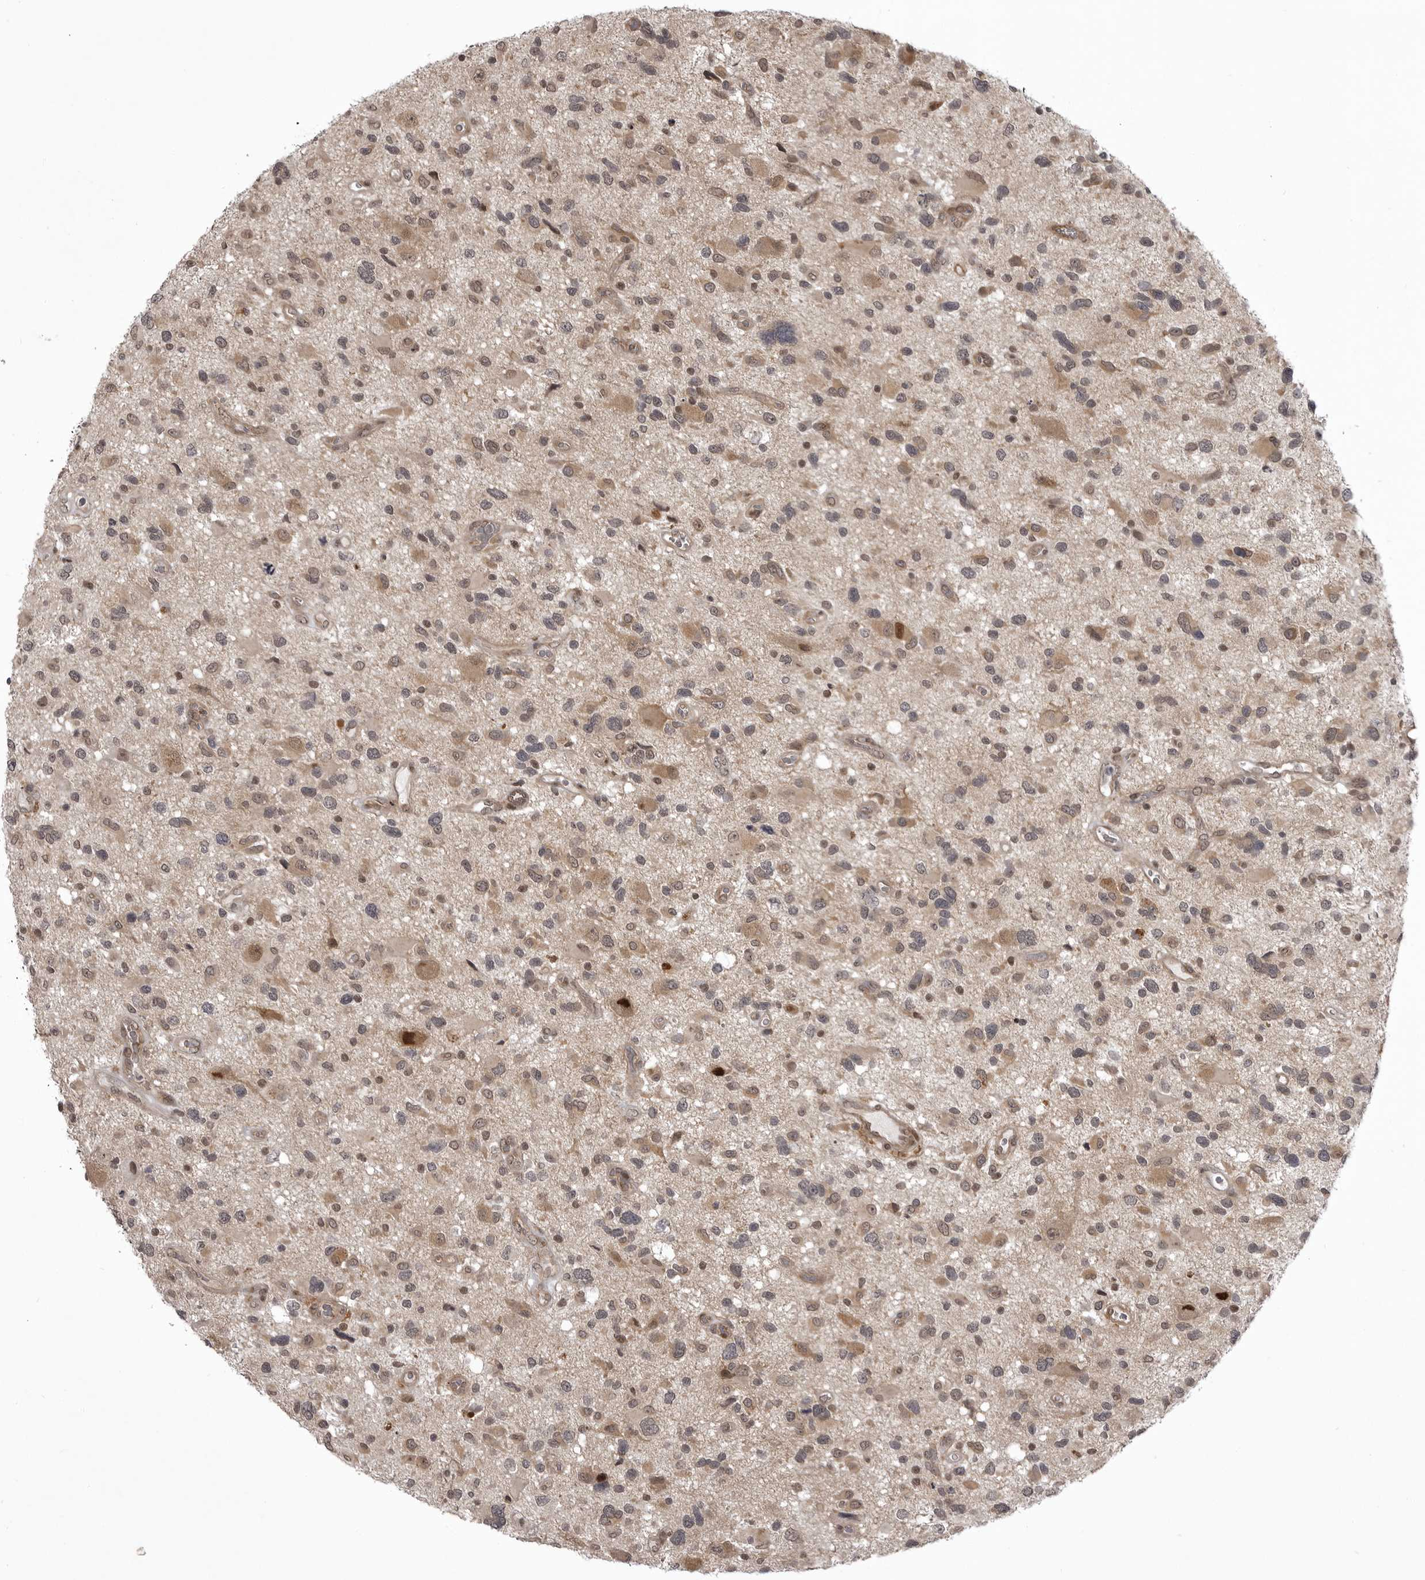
{"staining": {"intensity": "moderate", "quantity": "25%-75%", "location": "cytoplasmic/membranous"}, "tissue": "glioma", "cell_type": "Tumor cells", "image_type": "cancer", "snomed": [{"axis": "morphology", "description": "Glioma, malignant, High grade"}, {"axis": "topography", "description": "Brain"}], "caption": "A brown stain labels moderate cytoplasmic/membranous expression of a protein in human malignant glioma (high-grade) tumor cells.", "gene": "SNX16", "patient": {"sex": "male", "age": 33}}